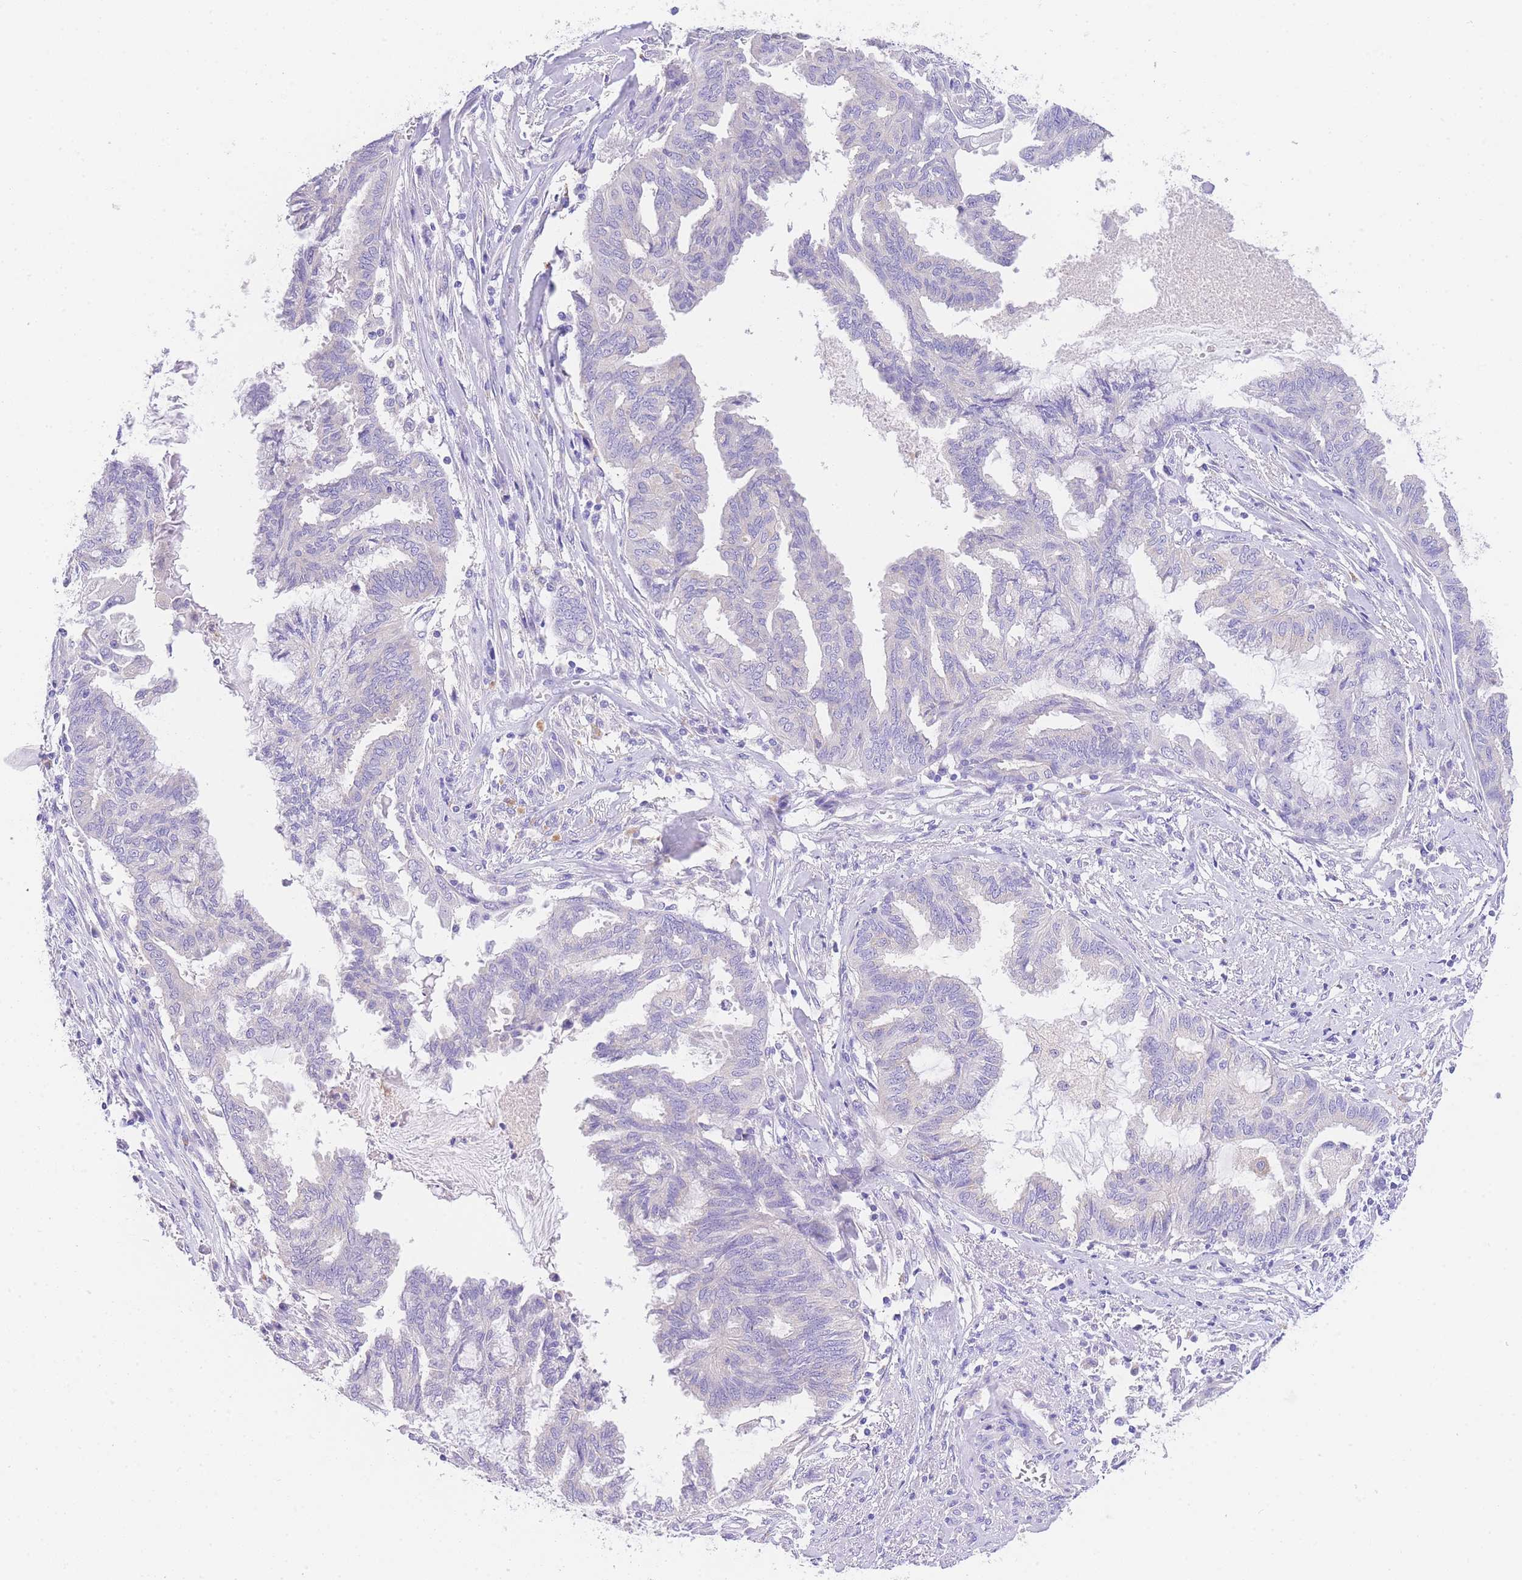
{"staining": {"intensity": "negative", "quantity": "none", "location": "none"}, "tissue": "endometrial cancer", "cell_type": "Tumor cells", "image_type": "cancer", "snomed": [{"axis": "morphology", "description": "Adenocarcinoma, NOS"}, {"axis": "topography", "description": "Endometrium"}], "caption": "Immunohistochemistry histopathology image of human endometrial adenocarcinoma stained for a protein (brown), which demonstrates no positivity in tumor cells.", "gene": "EPN2", "patient": {"sex": "female", "age": 86}}